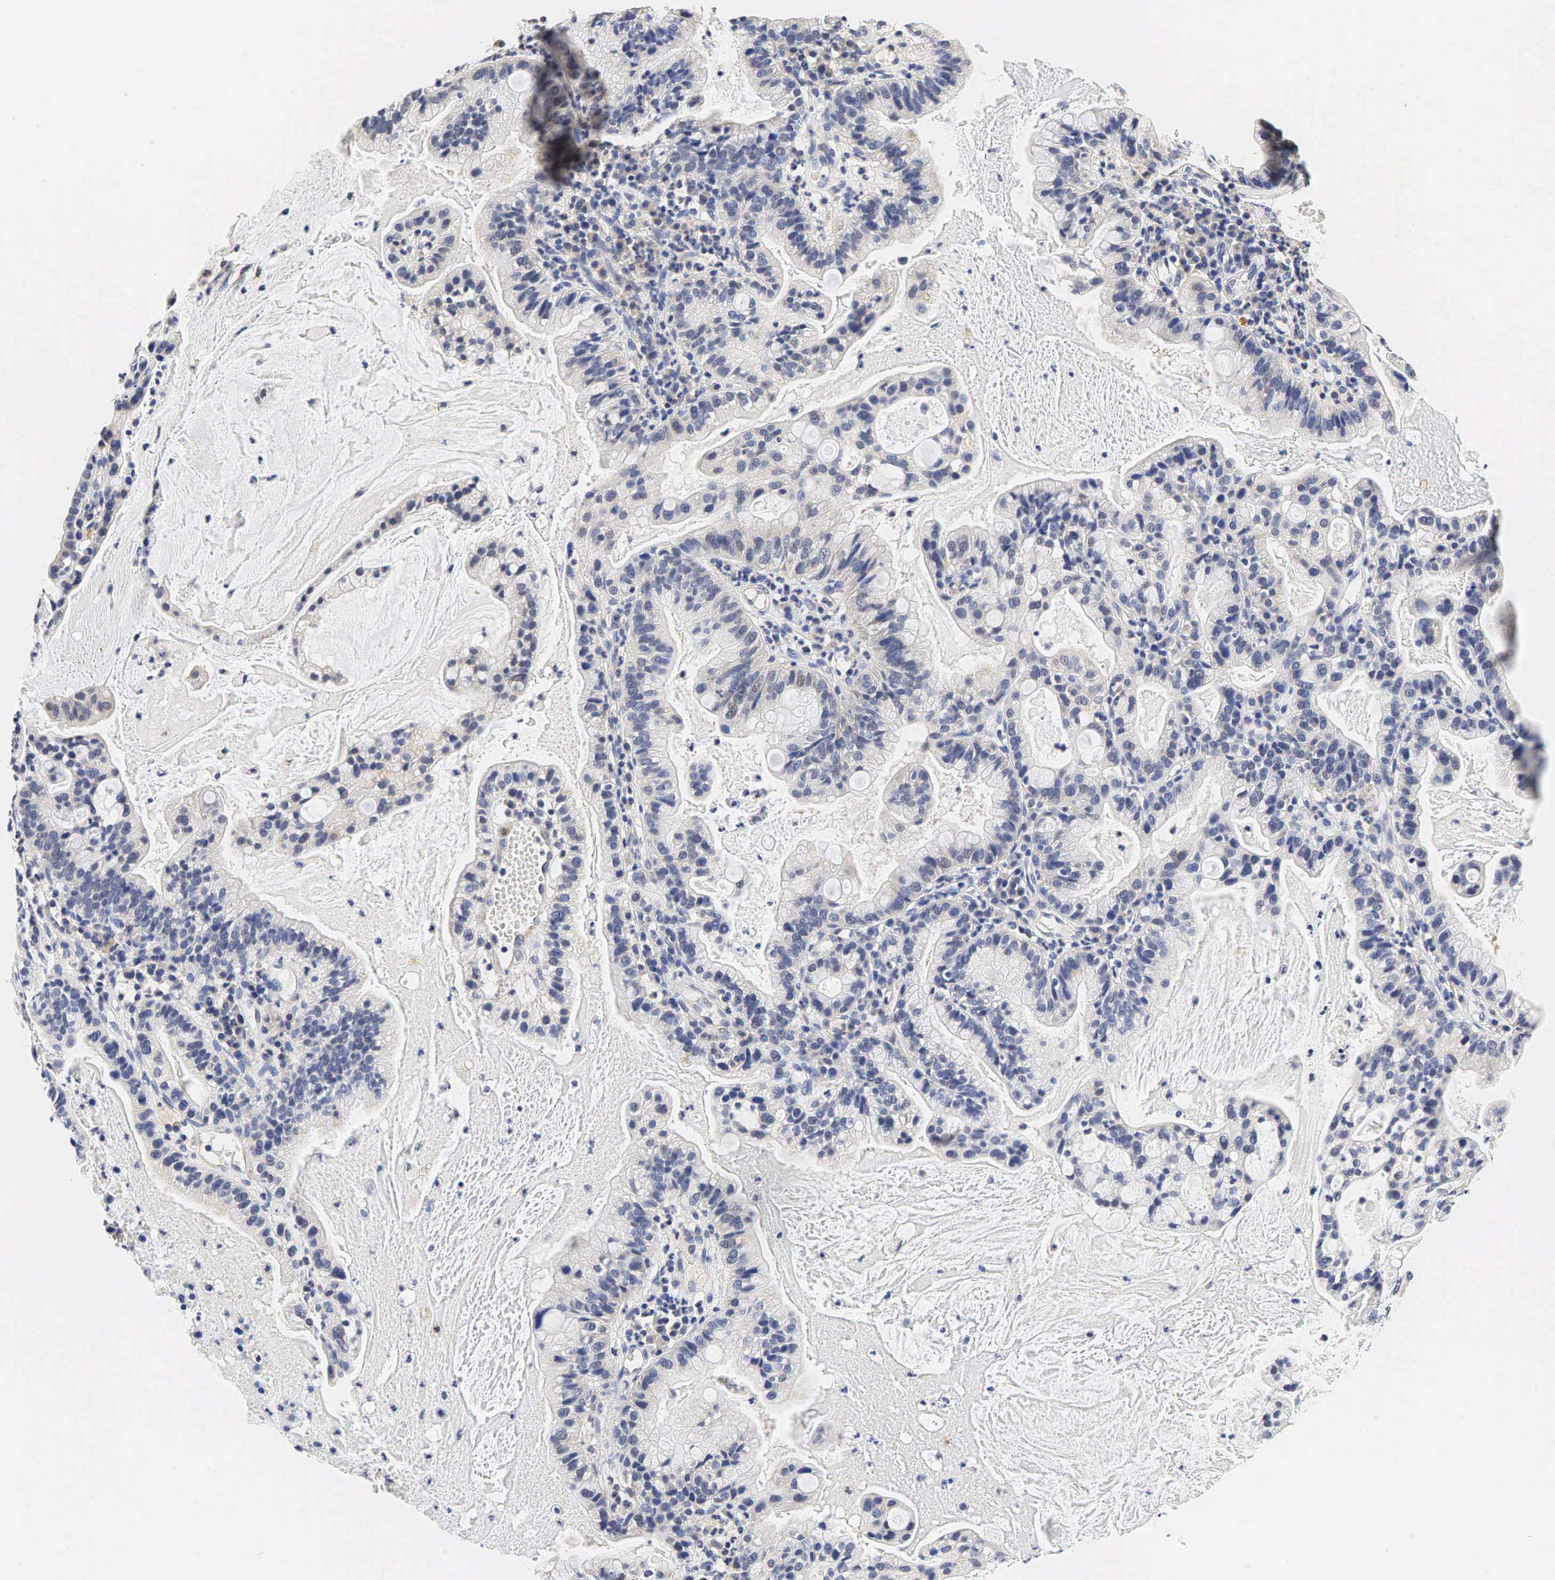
{"staining": {"intensity": "negative", "quantity": "none", "location": "none"}, "tissue": "cervical cancer", "cell_type": "Tumor cells", "image_type": "cancer", "snomed": [{"axis": "morphology", "description": "Adenocarcinoma, NOS"}, {"axis": "topography", "description": "Cervix"}], "caption": "A micrograph of cervical adenocarcinoma stained for a protein displays no brown staining in tumor cells.", "gene": "CCND1", "patient": {"sex": "female", "age": 41}}